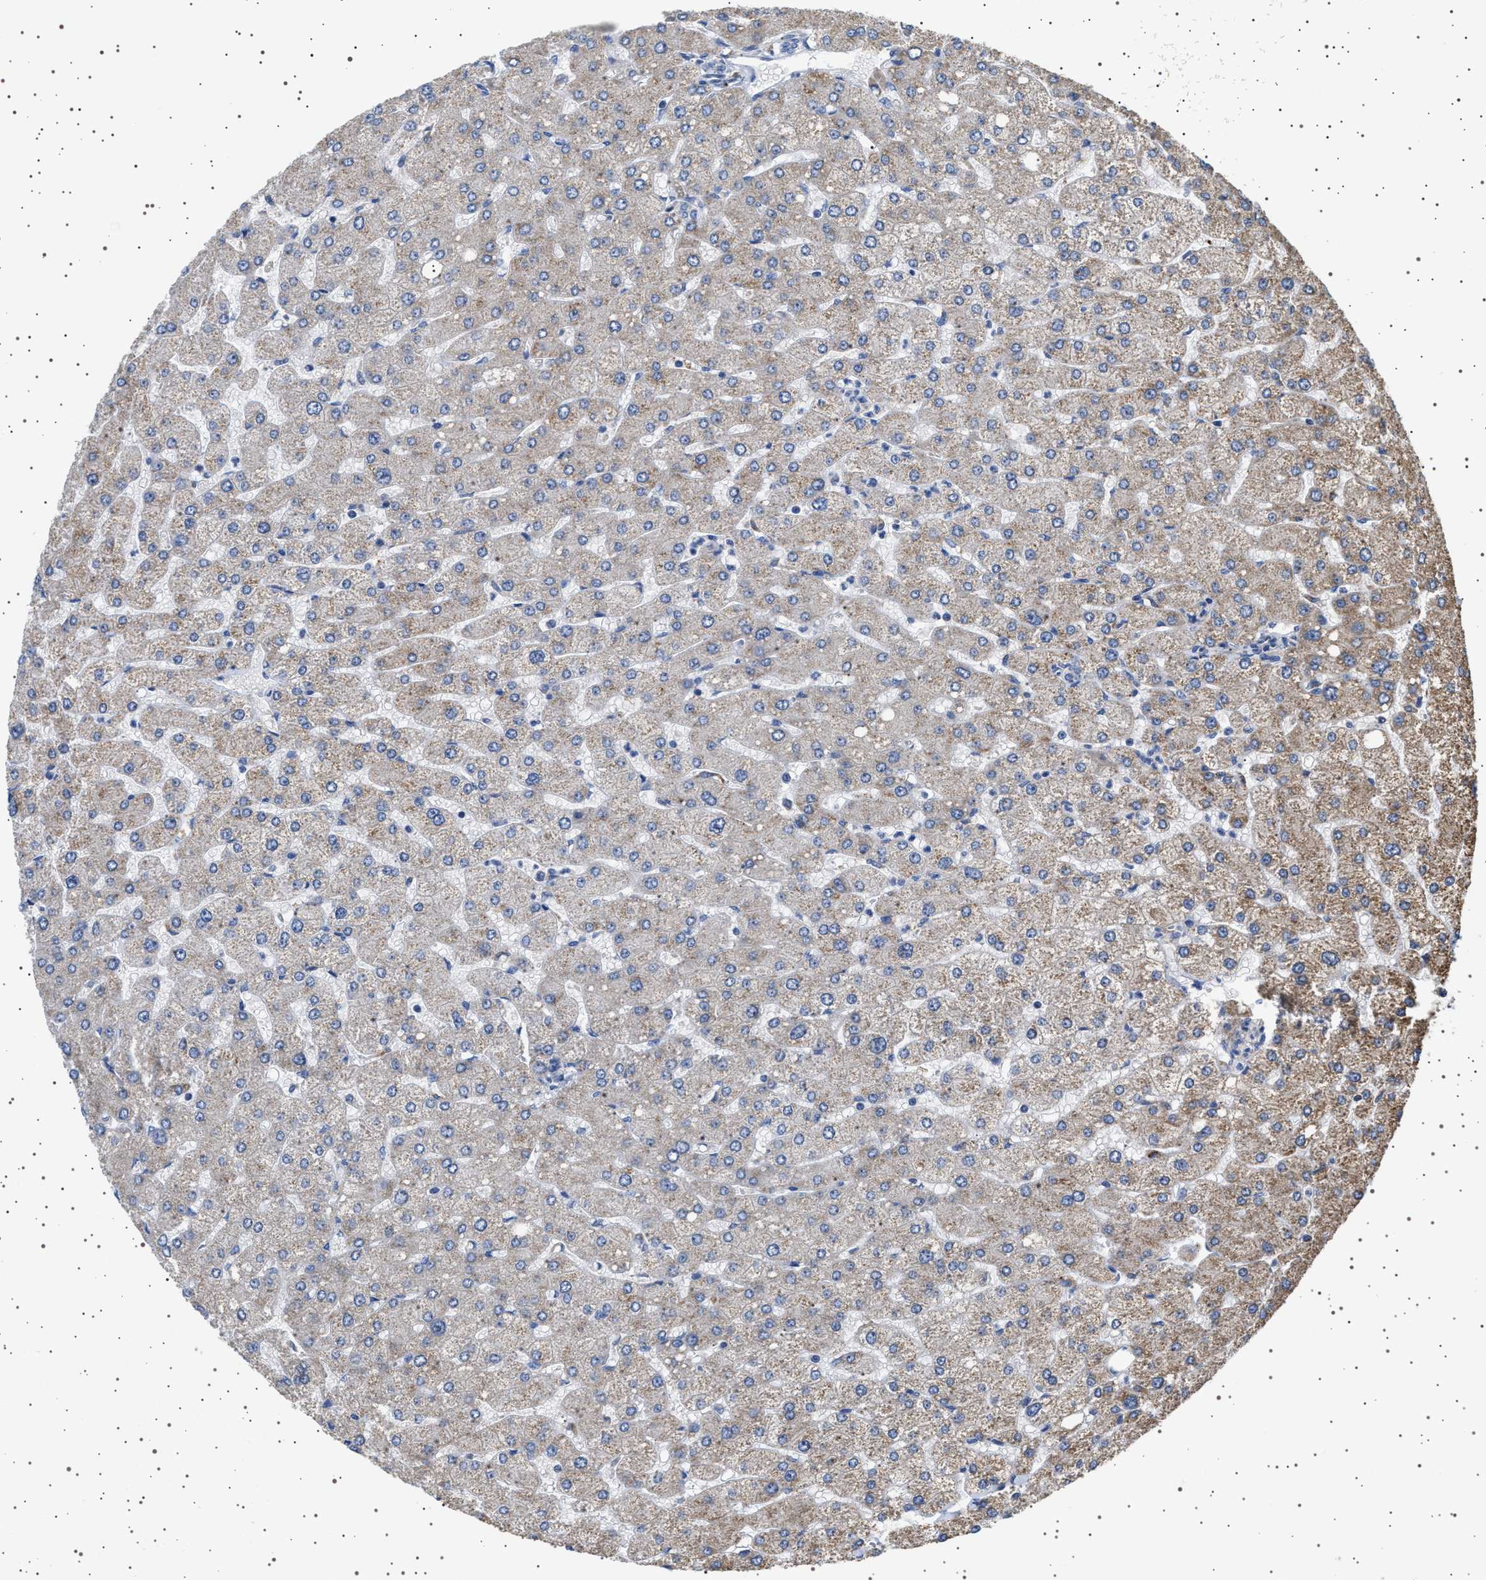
{"staining": {"intensity": "negative", "quantity": "none", "location": "none"}, "tissue": "liver", "cell_type": "Cholangiocytes", "image_type": "normal", "snomed": [{"axis": "morphology", "description": "Normal tissue, NOS"}, {"axis": "topography", "description": "Liver"}], "caption": "Immunohistochemistry (IHC) histopathology image of normal human liver stained for a protein (brown), which demonstrates no positivity in cholangiocytes. Brightfield microscopy of IHC stained with DAB (3,3'-diaminobenzidine) (brown) and hematoxylin (blue), captured at high magnification.", "gene": "TRUB2", "patient": {"sex": "male", "age": 55}}